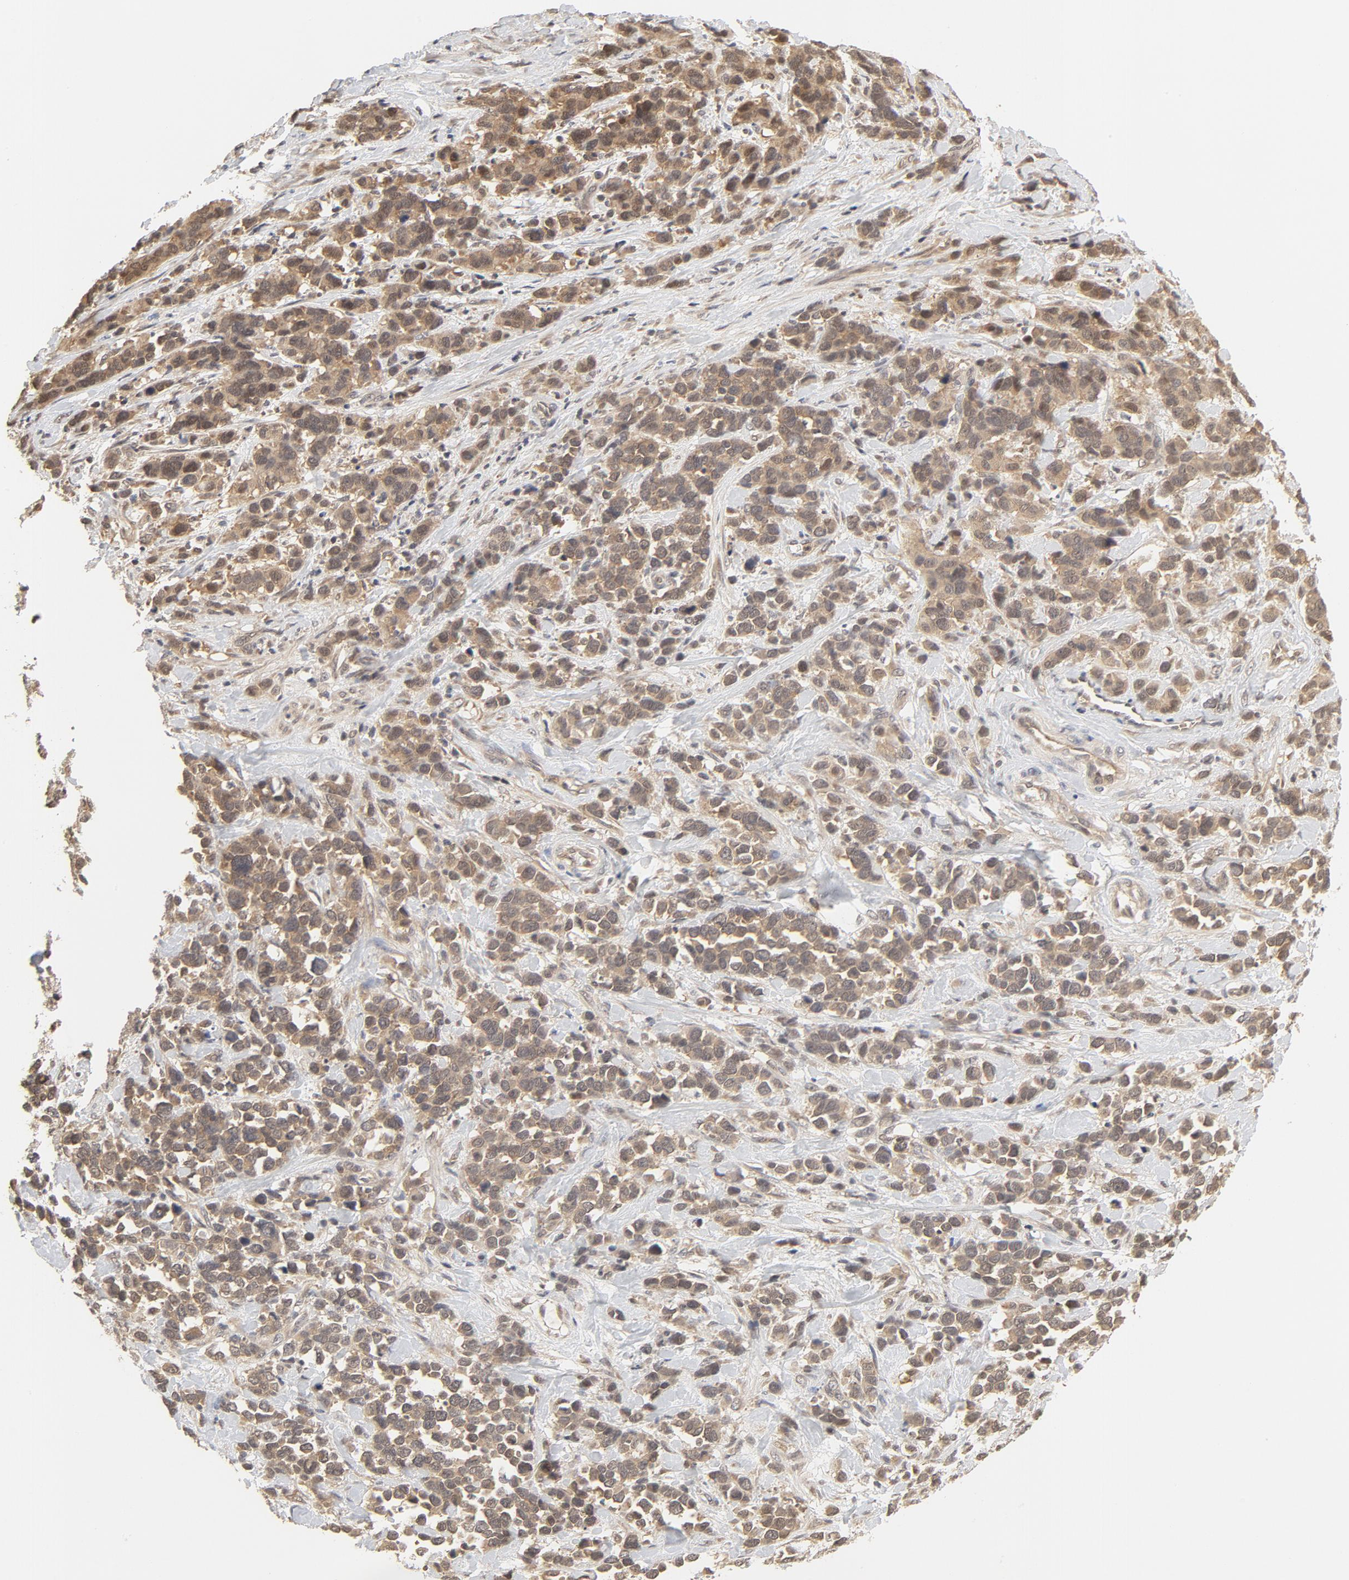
{"staining": {"intensity": "moderate", "quantity": ">75%", "location": "cytoplasmic/membranous,nuclear"}, "tissue": "stomach cancer", "cell_type": "Tumor cells", "image_type": "cancer", "snomed": [{"axis": "morphology", "description": "Adenocarcinoma, NOS"}, {"axis": "topography", "description": "Stomach, upper"}], "caption": "Stomach cancer tissue shows moderate cytoplasmic/membranous and nuclear staining in about >75% of tumor cells, visualized by immunohistochemistry.", "gene": "NEDD8", "patient": {"sex": "male", "age": 71}}